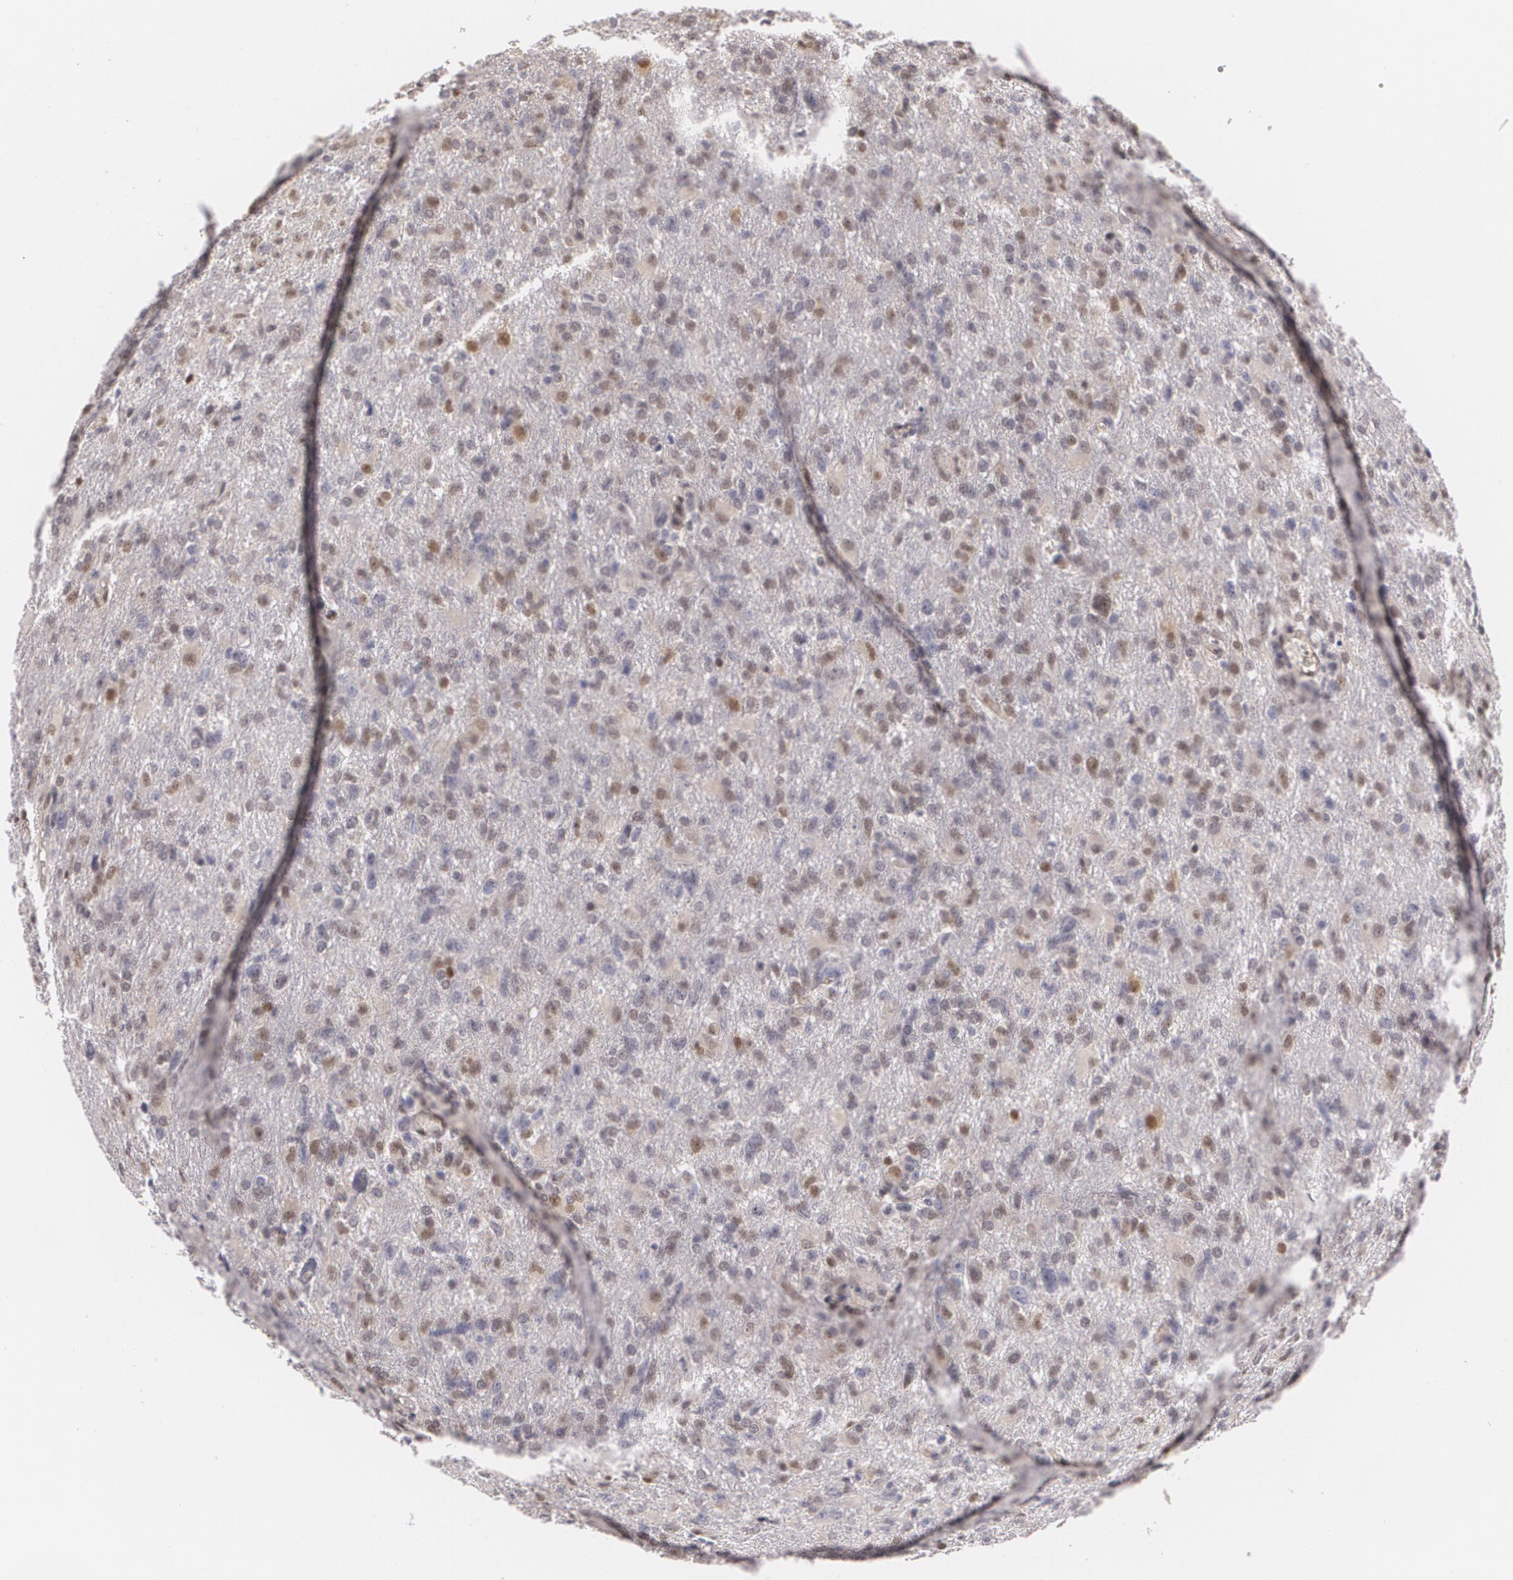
{"staining": {"intensity": "weak", "quantity": "<25%", "location": "nuclear"}, "tissue": "glioma", "cell_type": "Tumor cells", "image_type": "cancer", "snomed": [{"axis": "morphology", "description": "Glioma, malignant, High grade"}, {"axis": "topography", "description": "Brain"}], "caption": "IHC histopathology image of malignant high-grade glioma stained for a protein (brown), which demonstrates no positivity in tumor cells.", "gene": "ZBTB16", "patient": {"sex": "male", "age": 68}}